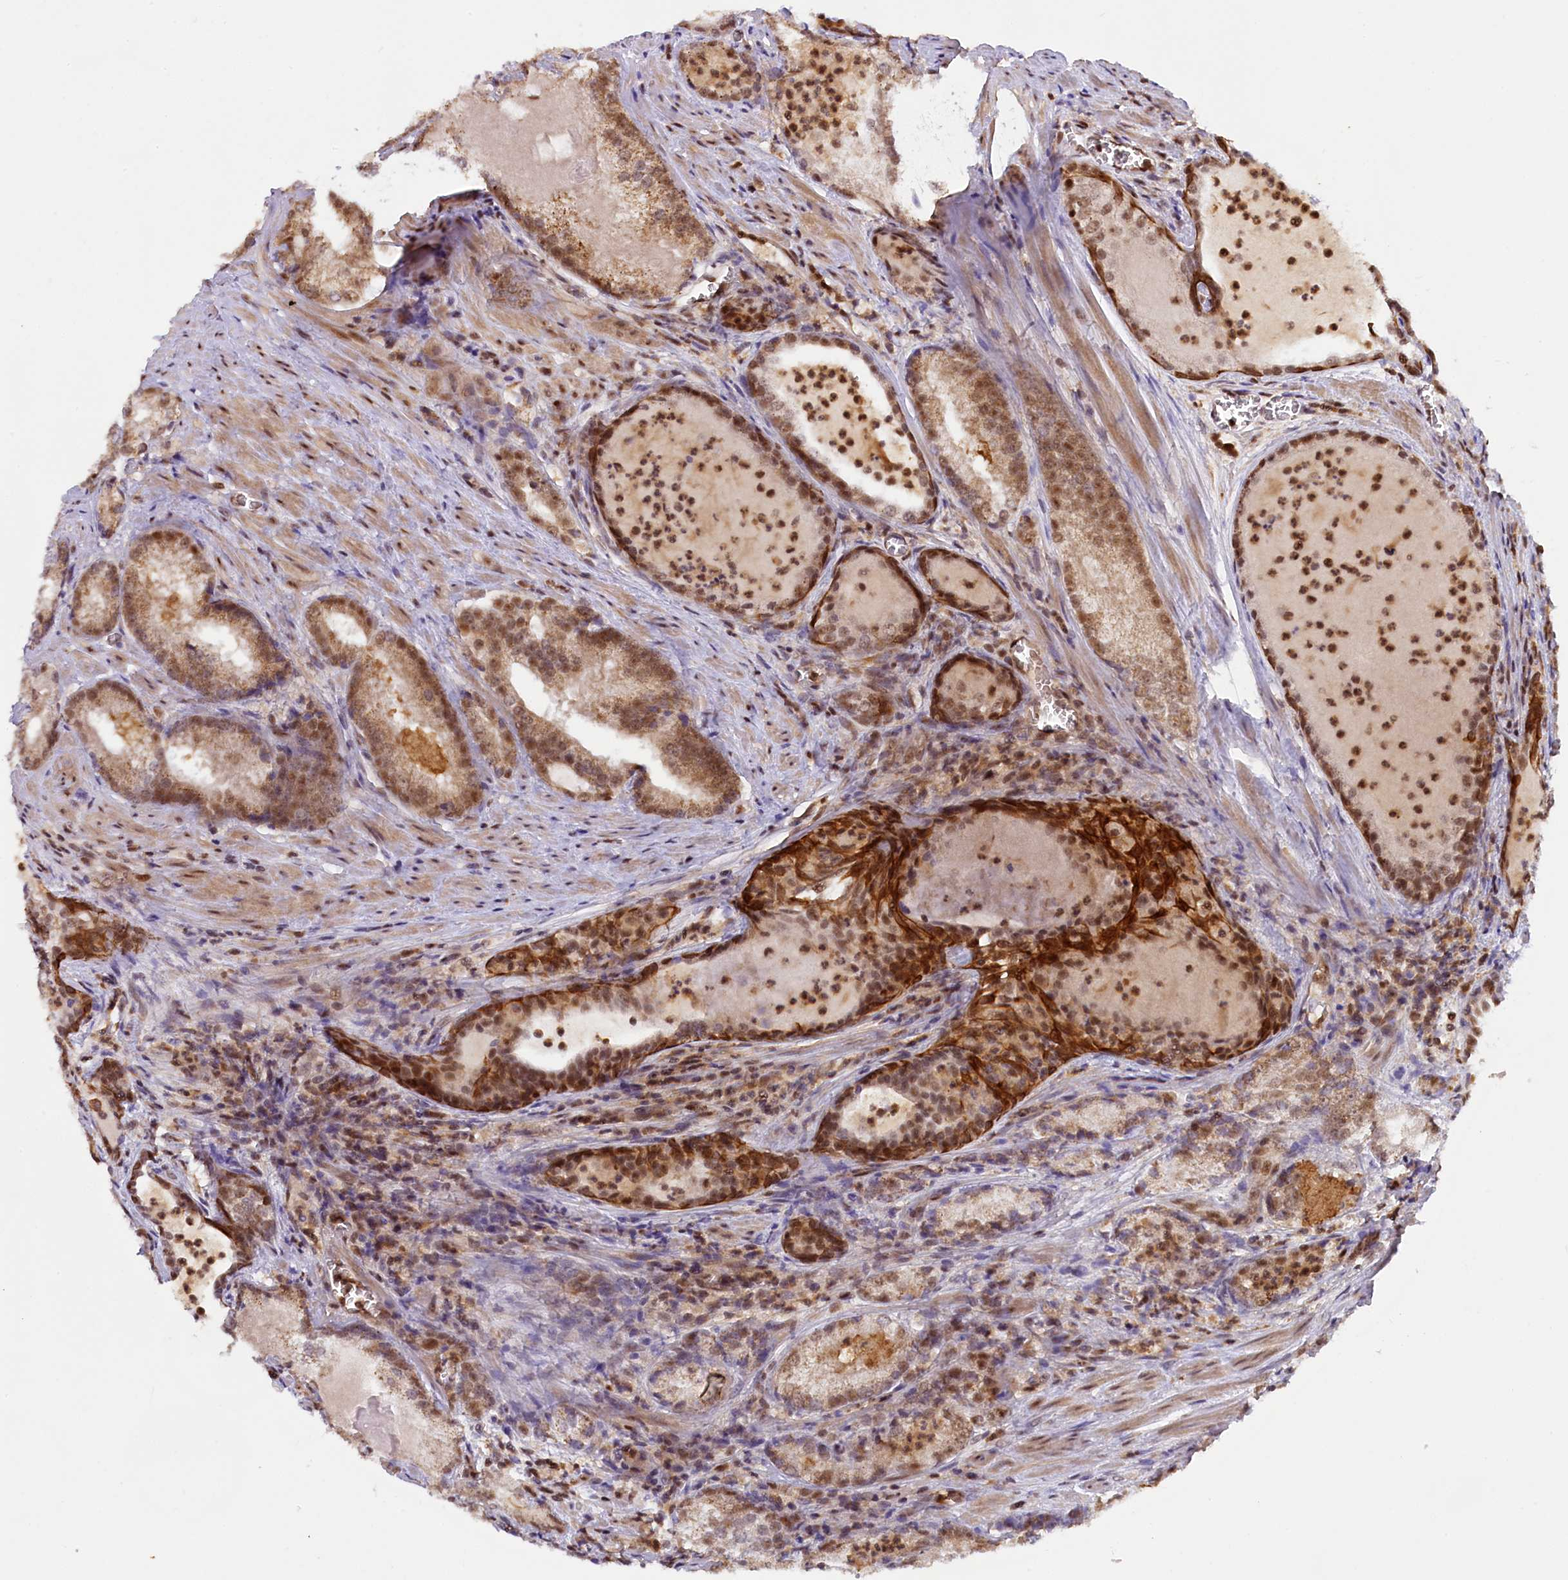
{"staining": {"intensity": "moderate", "quantity": ">75%", "location": "cytoplasmic/membranous,nuclear"}, "tissue": "prostate cancer", "cell_type": "Tumor cells", "image_type": "cancer", "snomed": [{"axis": "morphology", "description": "Adenocarcinoma, Low grade"}, {"axis": "topography", "description": "Prostate"}], "caption": "Immunohistochemistry (IHC) (DAB) staining of human prostate low-grade adenocarcinoma displays moderate cytoplasmic/membranous and nuclear protein expression in approximately >75% of tumor cells.", "gene": "CARD8", "patient": {"sex": "male", "age": 54}}